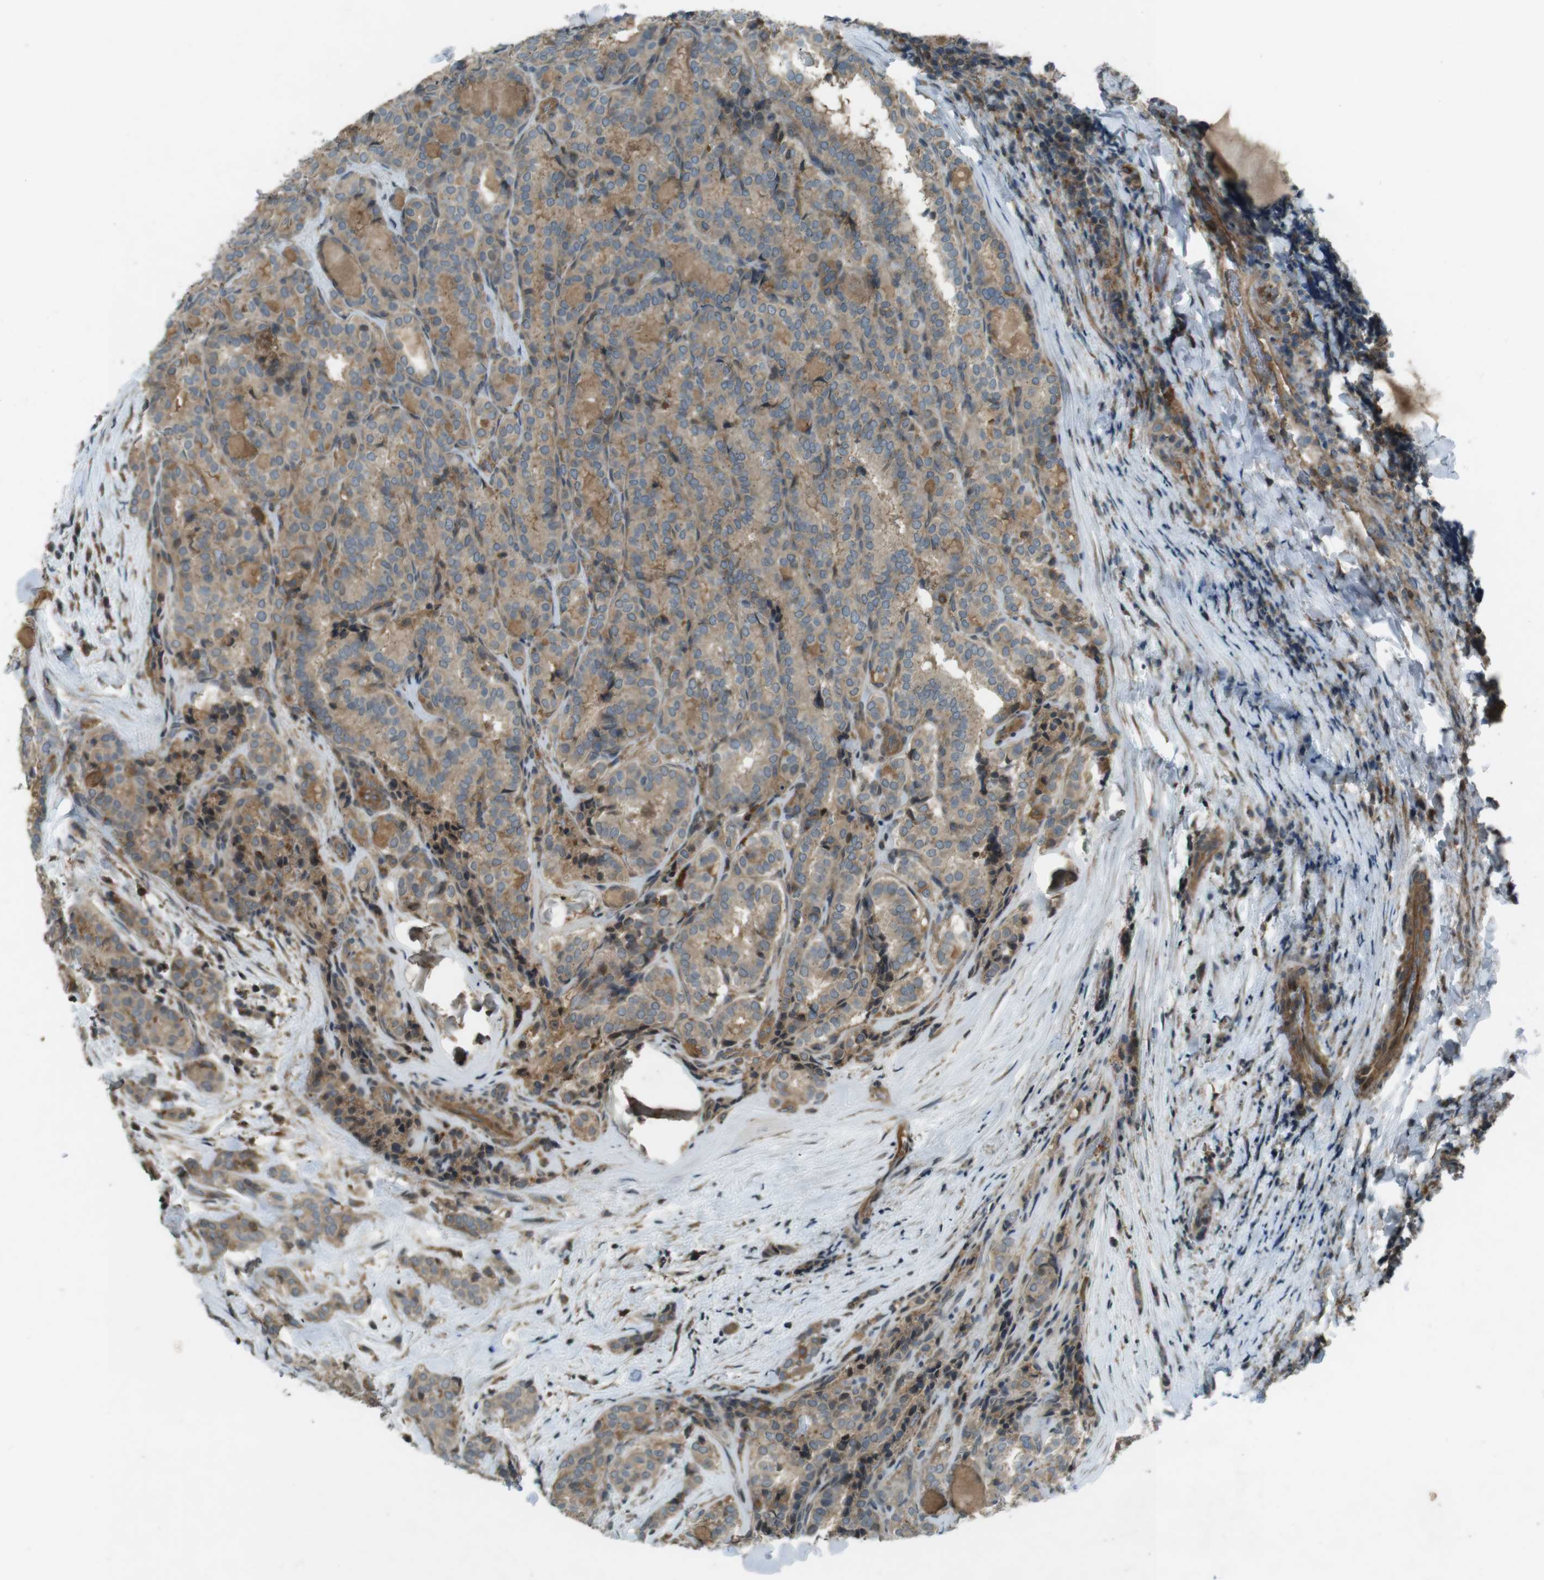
{"staining": {"intensity": "weak", "quantity": ">75%", "location": "cytoplasmic/membranous"}, "tissue": "thyroid cancer", "cell_type": "Tumor cells", "image_type": "cancer", "snomed": [{"axis": "morphology", "description": "Normal tissue, NOS"}, {"axis": "morphology", "description": "Papillary adenocarcinoma, NOS"}, {"axis": "topography", "description": "Thyroid gland"}], "caption": "High-power microscopy captured an immunohistochemistry (IHC) image of thyroid cancer, revealing weak cytoplasmic/membranous expression in approximately >75% of tumor cells.", "gene": "ZYX", "patient": {"sex": "female", "age": 30}}